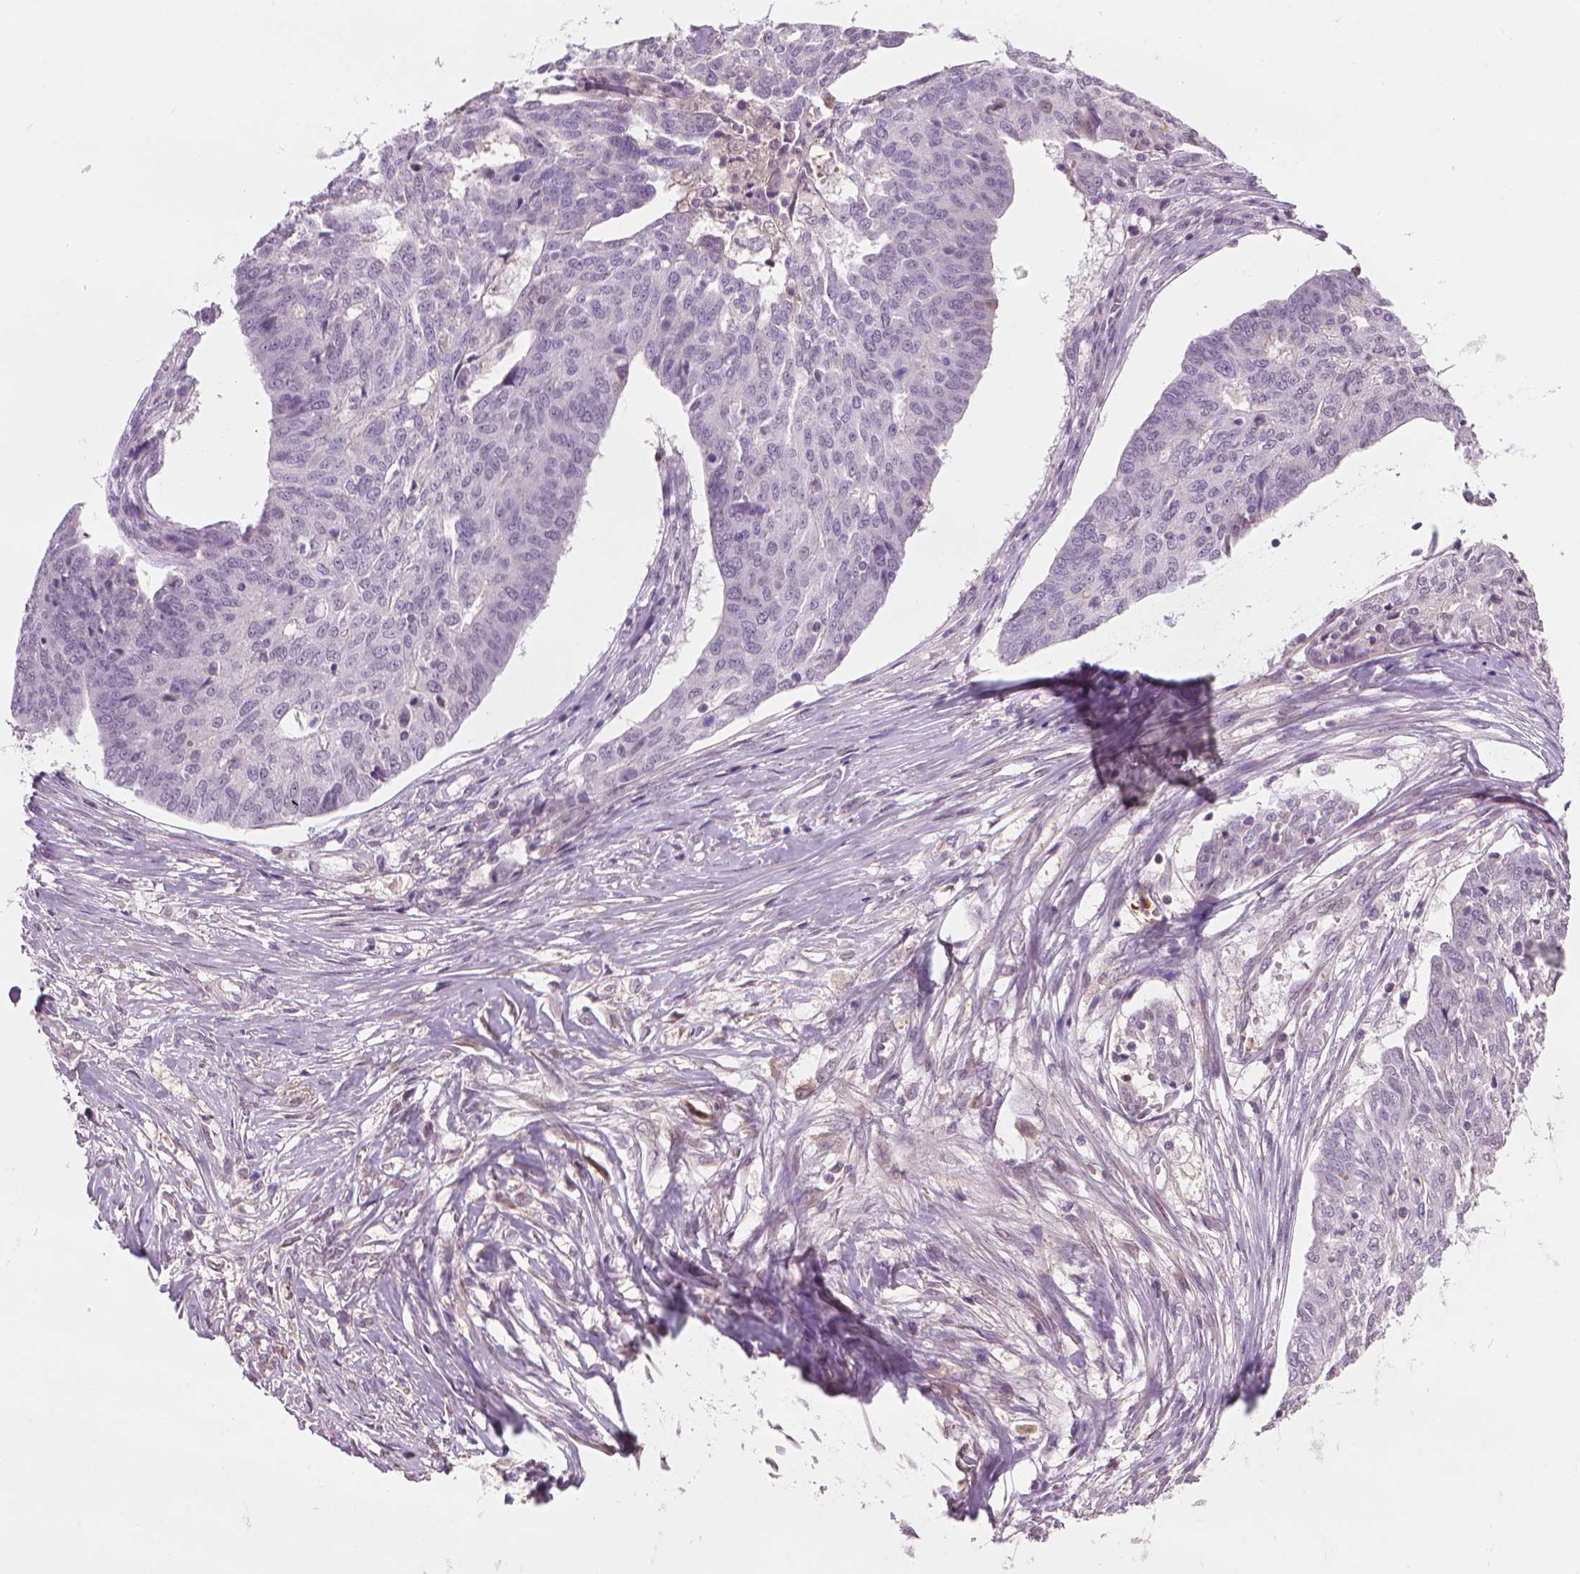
{"staining": {"intensity": "negative", "quantity": "none", "location": "none"}, "tissue": "ovarian cancer", "cell_type": "Tumor cells", "image_type": "cancer", "snomed": [{"axis": "morphology", "description": "Cystadenocarcinoma, serous, NOS"}, {"axis": "topography", "description": "Ovary"}], "caption": "The immunohistochemistry photomicrograph has no significant expression in tumor cells of ovarian cancer (serous cystadenocarcinoma) tissue.", "gene": "SAXO2", "patient": {"sex": "female", "age": 67}}